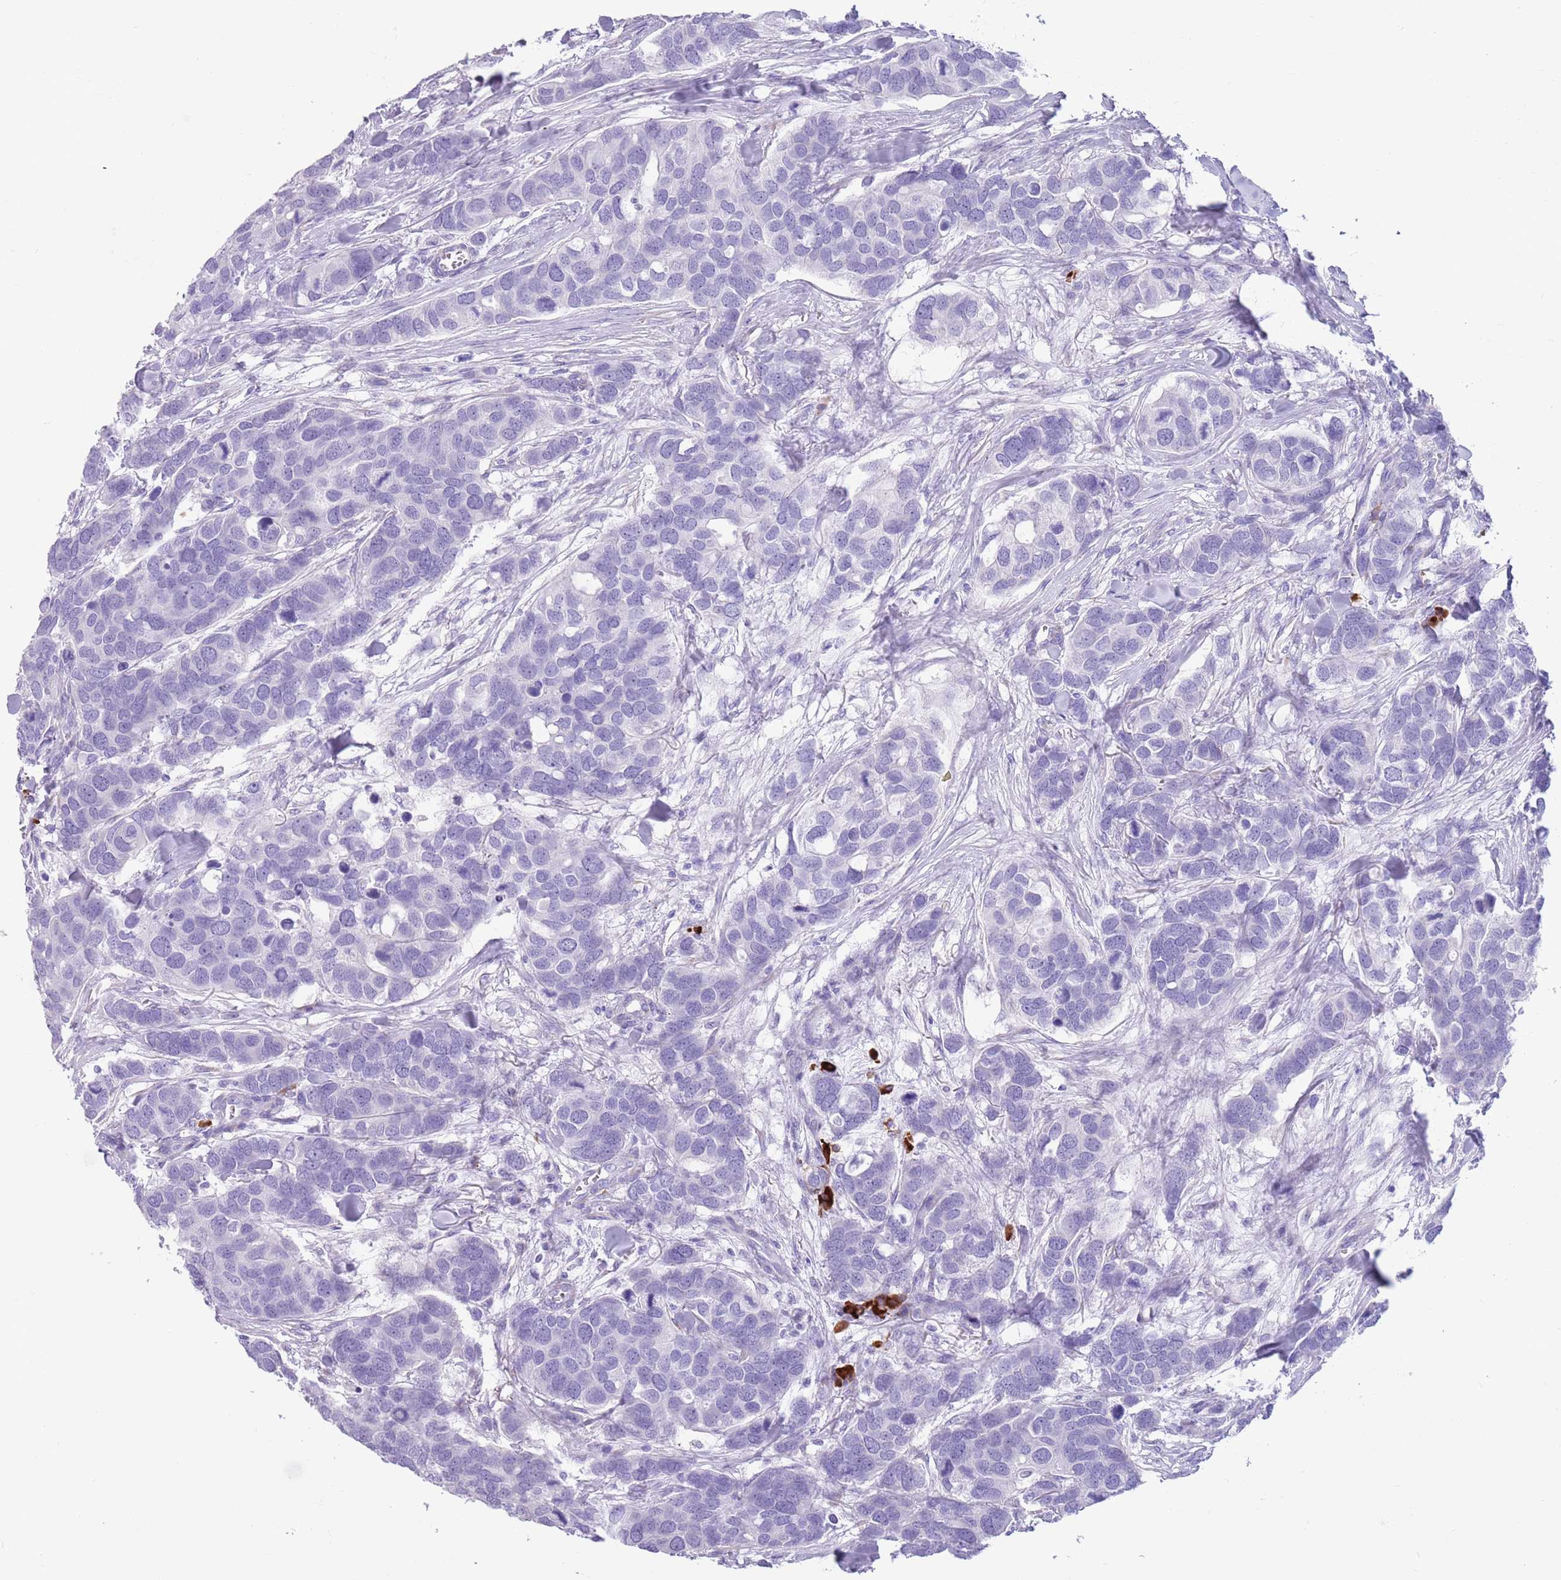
{"staining": {"intensity": "negative", "quantity": "none", "location": "none"}, "tissue": "breast cancer", "cell_type": "Tumor cells", "image_type": "cancer", "snomed": [{"axis": "morphology", "description": "Duct carcinoma"}, {"axis": "topography", "description": "Breast"}], "caption": "High power microscopy image of an immunohistochemistry micrograph of breast cancer (infiltrating ductal carcinoma), revealing no significant positivity in tumor cells. Brightfield microscopy of IHC stained with DAB (3,3'-diaminobenzidine) (brown) and hematoxylin (blue), captured at high magnification.", "gene": "LY6G5B", "patient": {"sex": "female", "age": 83}}